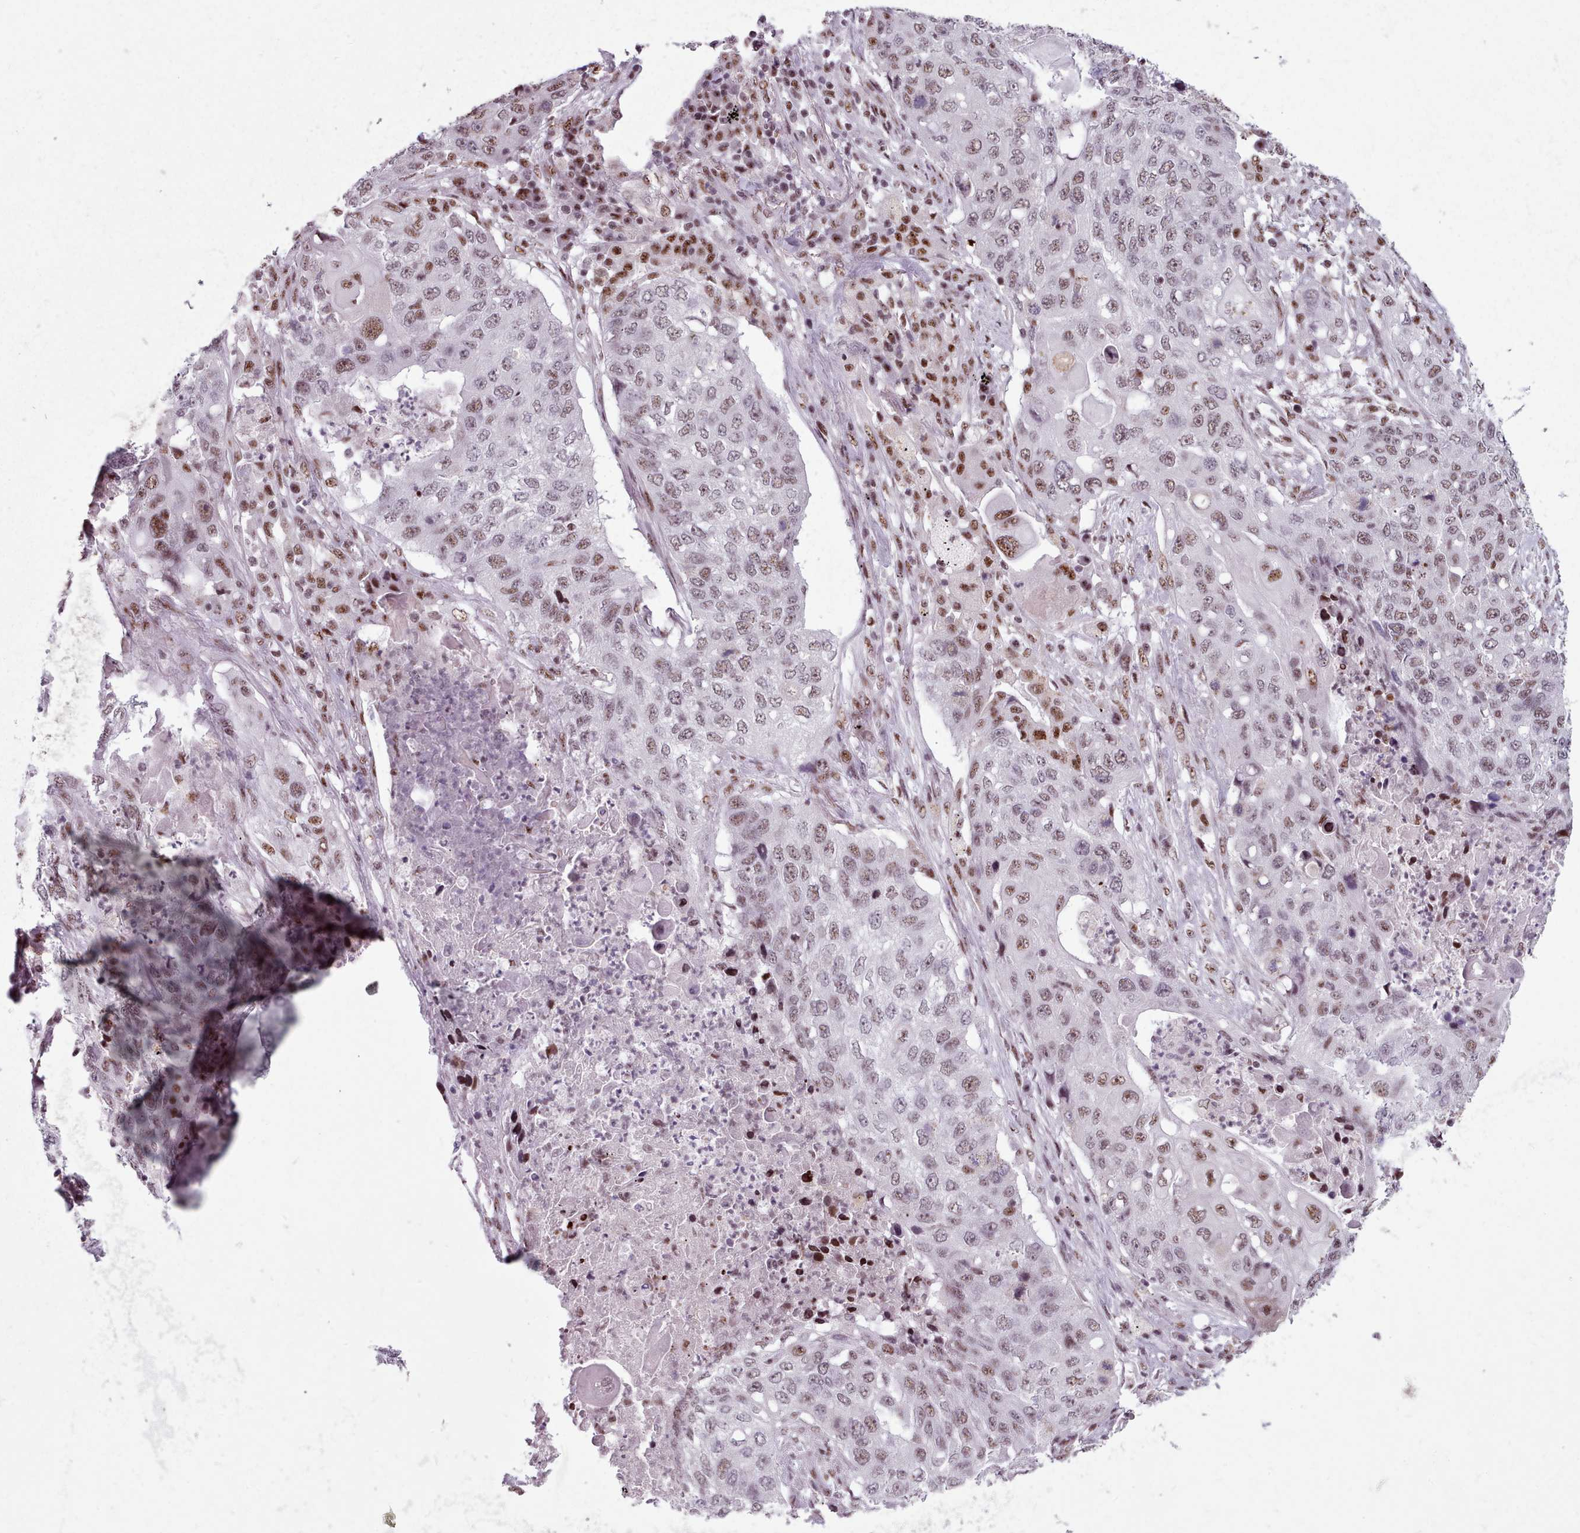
{"staining": {"intensity": "weak", "quantity": ">75%", "location": "nuclear"}, "tissue": "lung cancer", "cell_type": "Tumor cells", "image_type": "cancer", "snomed": [{"axis": "morphology", "description": "Squamous cell carcinoma, NOS"}, {"axis": "topography", "description": "Lung"}], "caption": "Human lung cancer (squamous cell carcinoma) stained with a brown dye shows weak nuclear positive positivity in approximately >75% of tumor cells.", "gene": "SRRM1", "patient": {"sex": "female", "age": 63}}